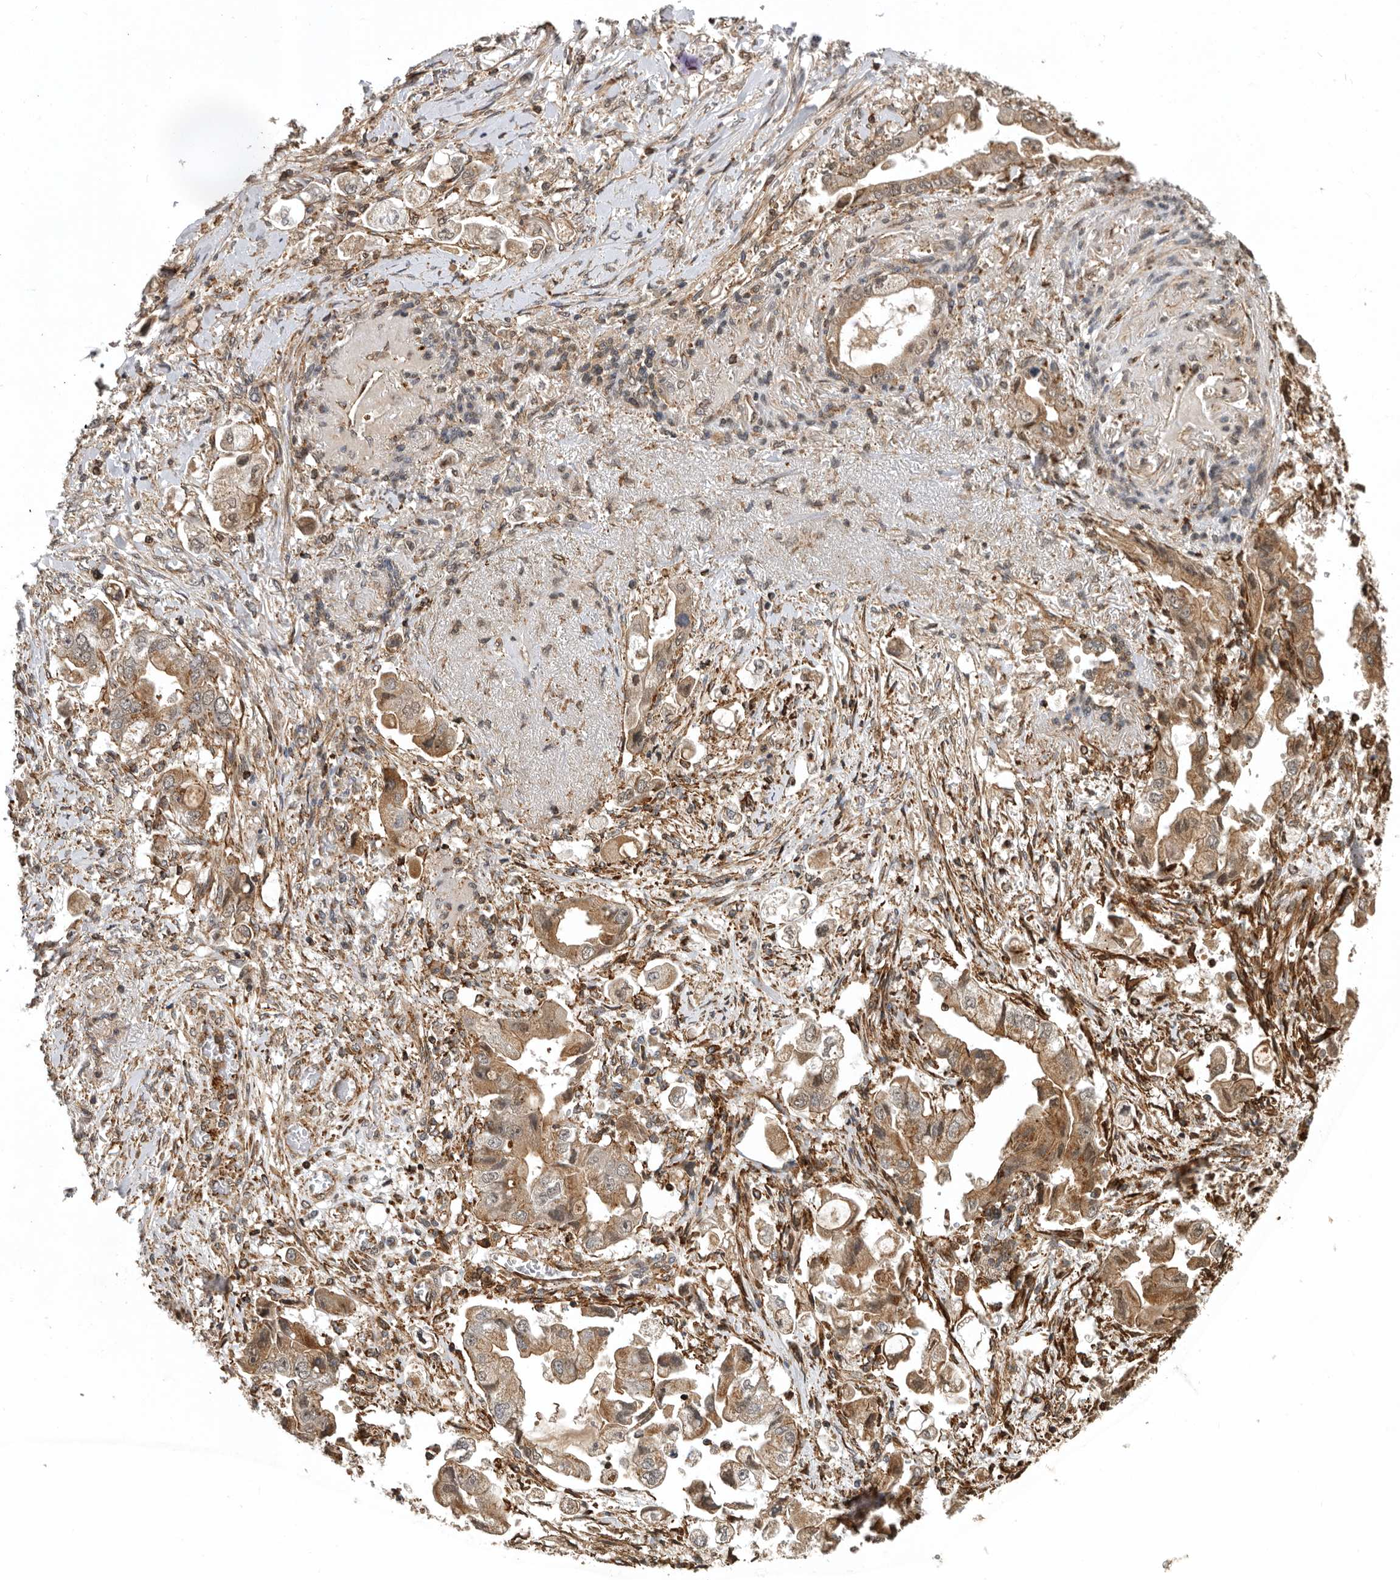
{"staining": {"intensity": "moderate", "quantity": "25%-75%", "location": "cytoplasmic/membranous"}, "tissue": "stomach cancer", "cell_type": "Tumor cells", "image_type": "cancer", "snomed": [{"axis": "morphology", "description": "Adenocarcinoma, NOS"}, {"axis": "topography", "description": "Stomach"}], "caption": "DAB immunohistochemical staining of human stomach cancer shows moderate cytoplasmic/membranous protein staining in approximately 25%-75% of tumor cells. Ihc stains the protein of interest in brown and the nuclei are stained blue.", "gene": "RNF157", "patient": {"sex": "male", "age": 62}}